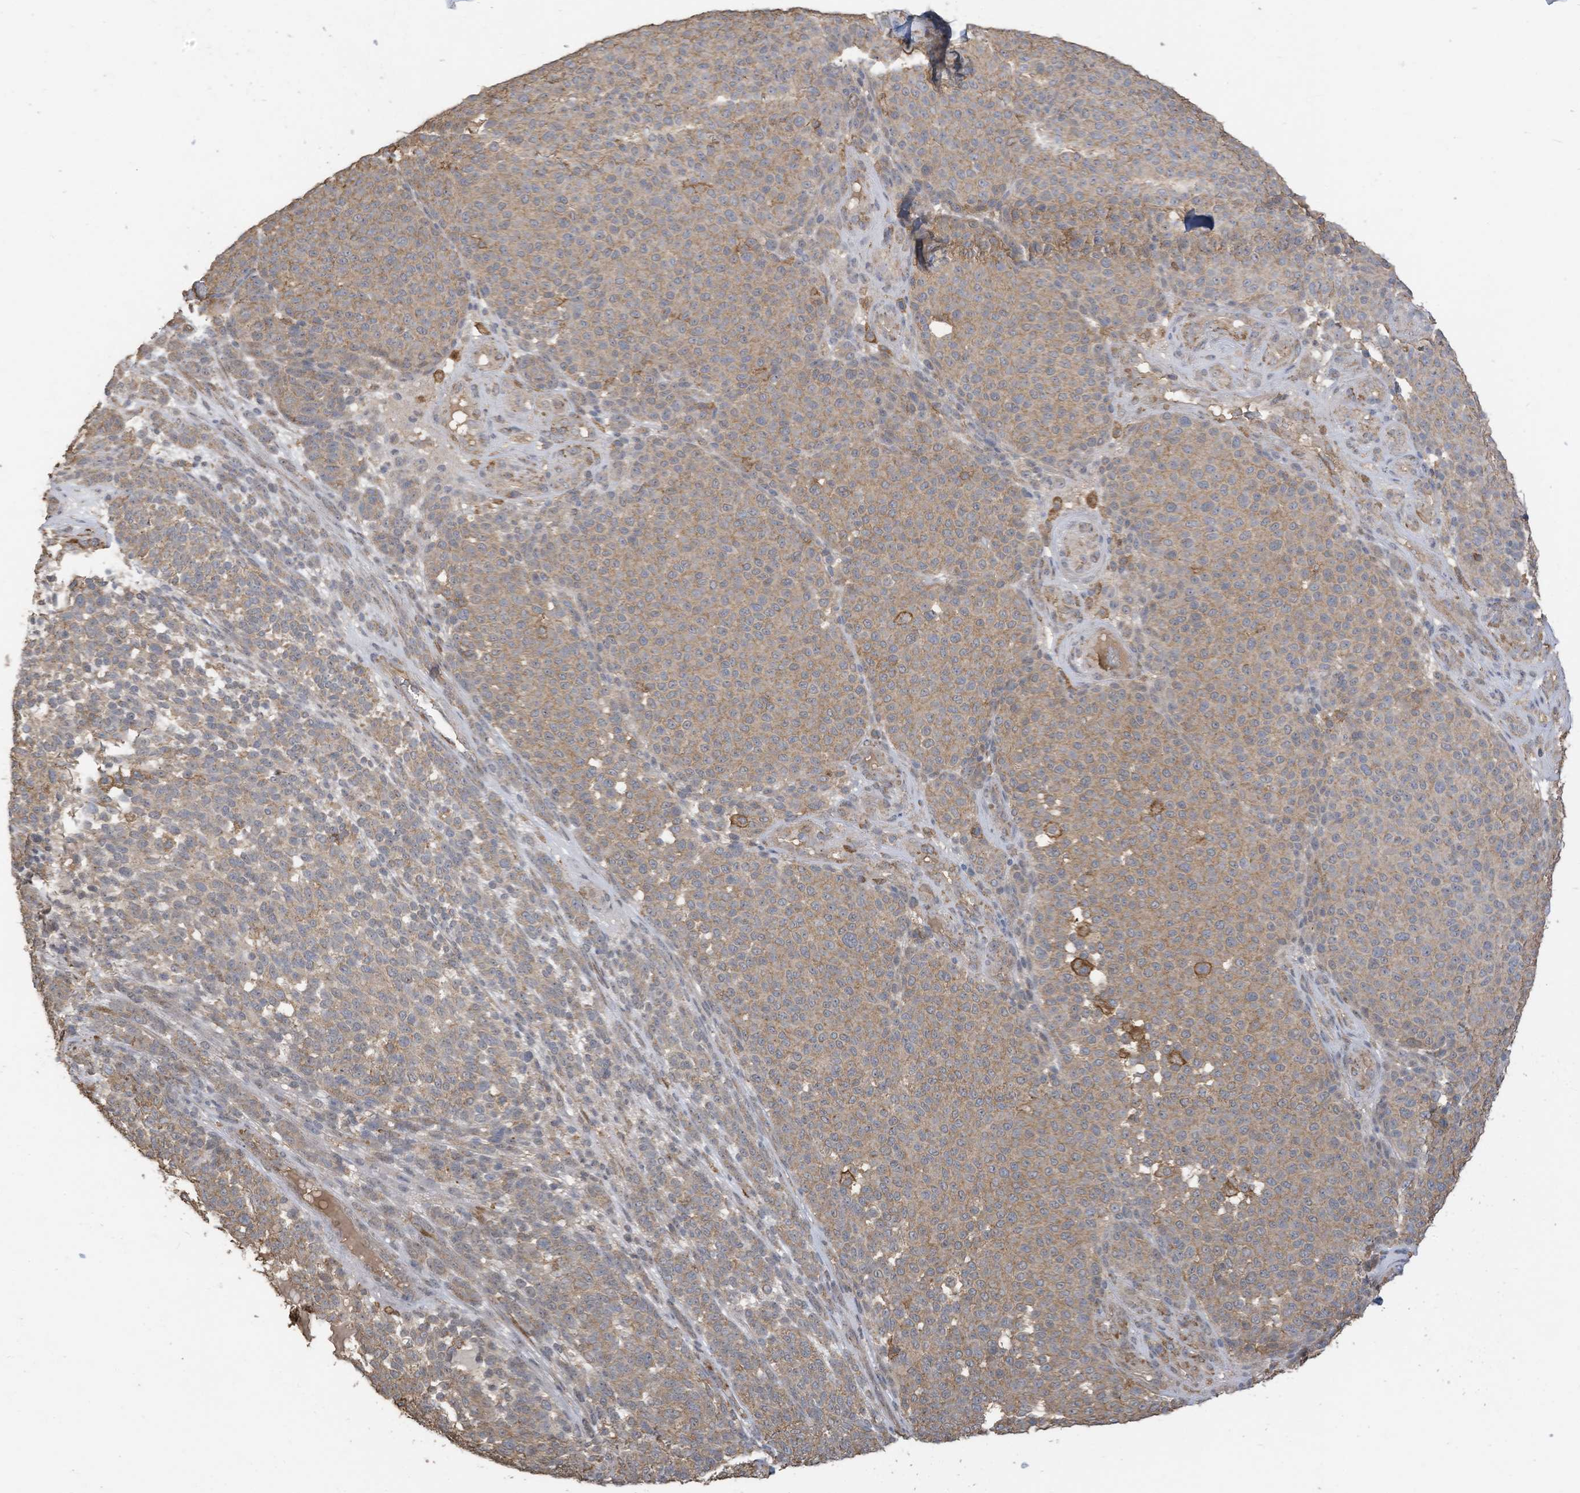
{"staining": {"intensity": "weak", "quantity": ">75%", "location": "cytoplasmic/membranous"}, "tissue": "melanoma", "cell_type": "Tumor cells", "image_type": "cancer", "snomed": [{"axis": "morphology", "description": "Malignant melanoma, NOS"}, {"axis": "topography", "description": "Skin"}], "caption": "A brown stain labels weak cytoplasmic/membranous positivity of a protein in human melanoma tumor cells.", "gene": "COX10", "patient": {"sex": "male", "age": 49}}